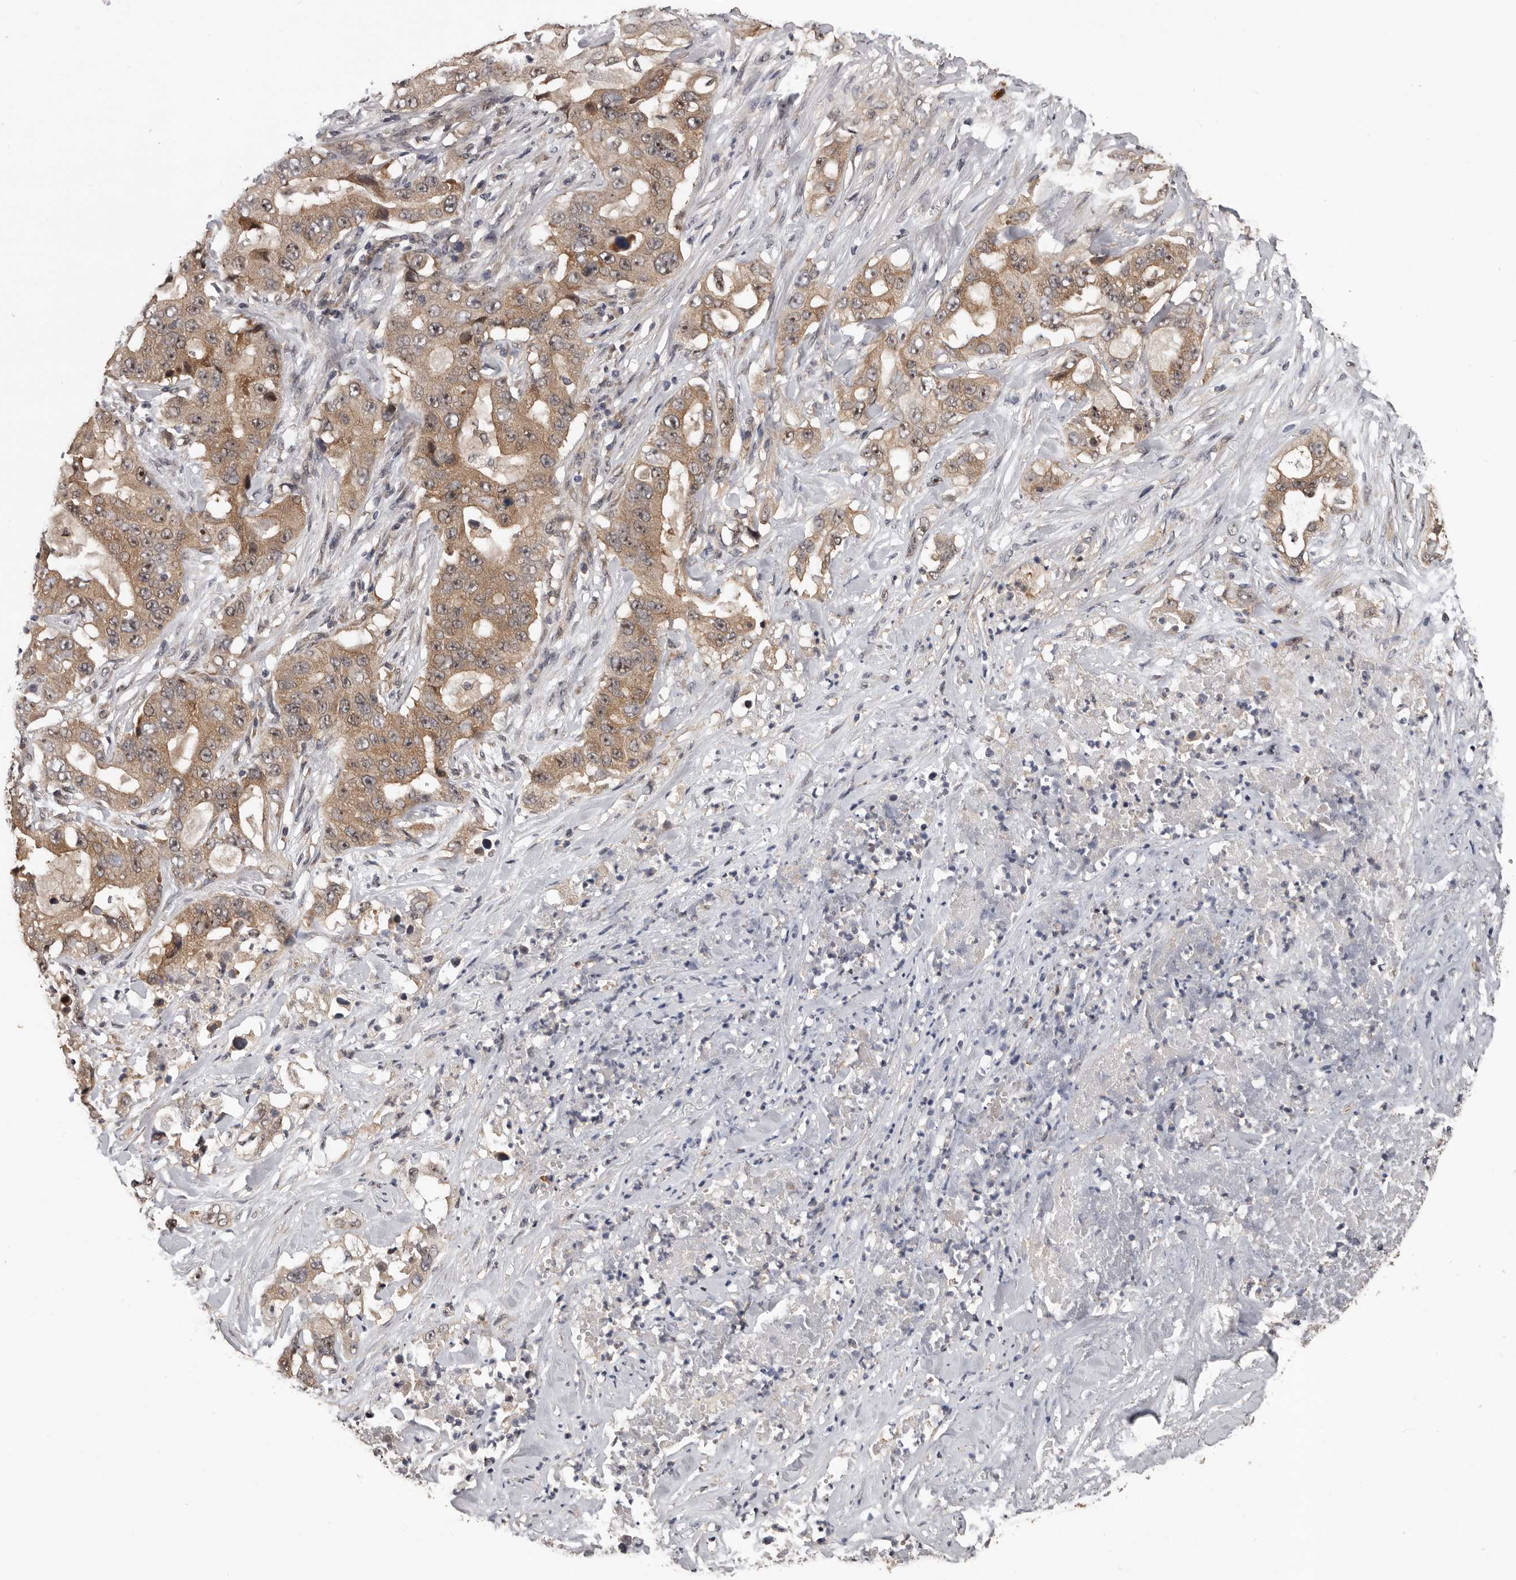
{"staining": {"intensity": "moderate", "quantity": ">75%", "location": "cytoplasmic/membranous"}, "tissue": "lung cancer", "cell_type": "Tumor cells", "image_type": "cancer", "snomed": [{"axis": "morphology", "description": "Adenocarcinoma, NOS"}, {"axis": "topography", "description": "Lung"}], "caption": "Lung cancer (adenocarcinoma) tissue reveals moderate cytoplasmic/membranous expression in approximately >75% of tumor cells, visualized by immunohistochemistry.", "gene": "VPS37A", "patient": {"sex": "female", "age": 51}}